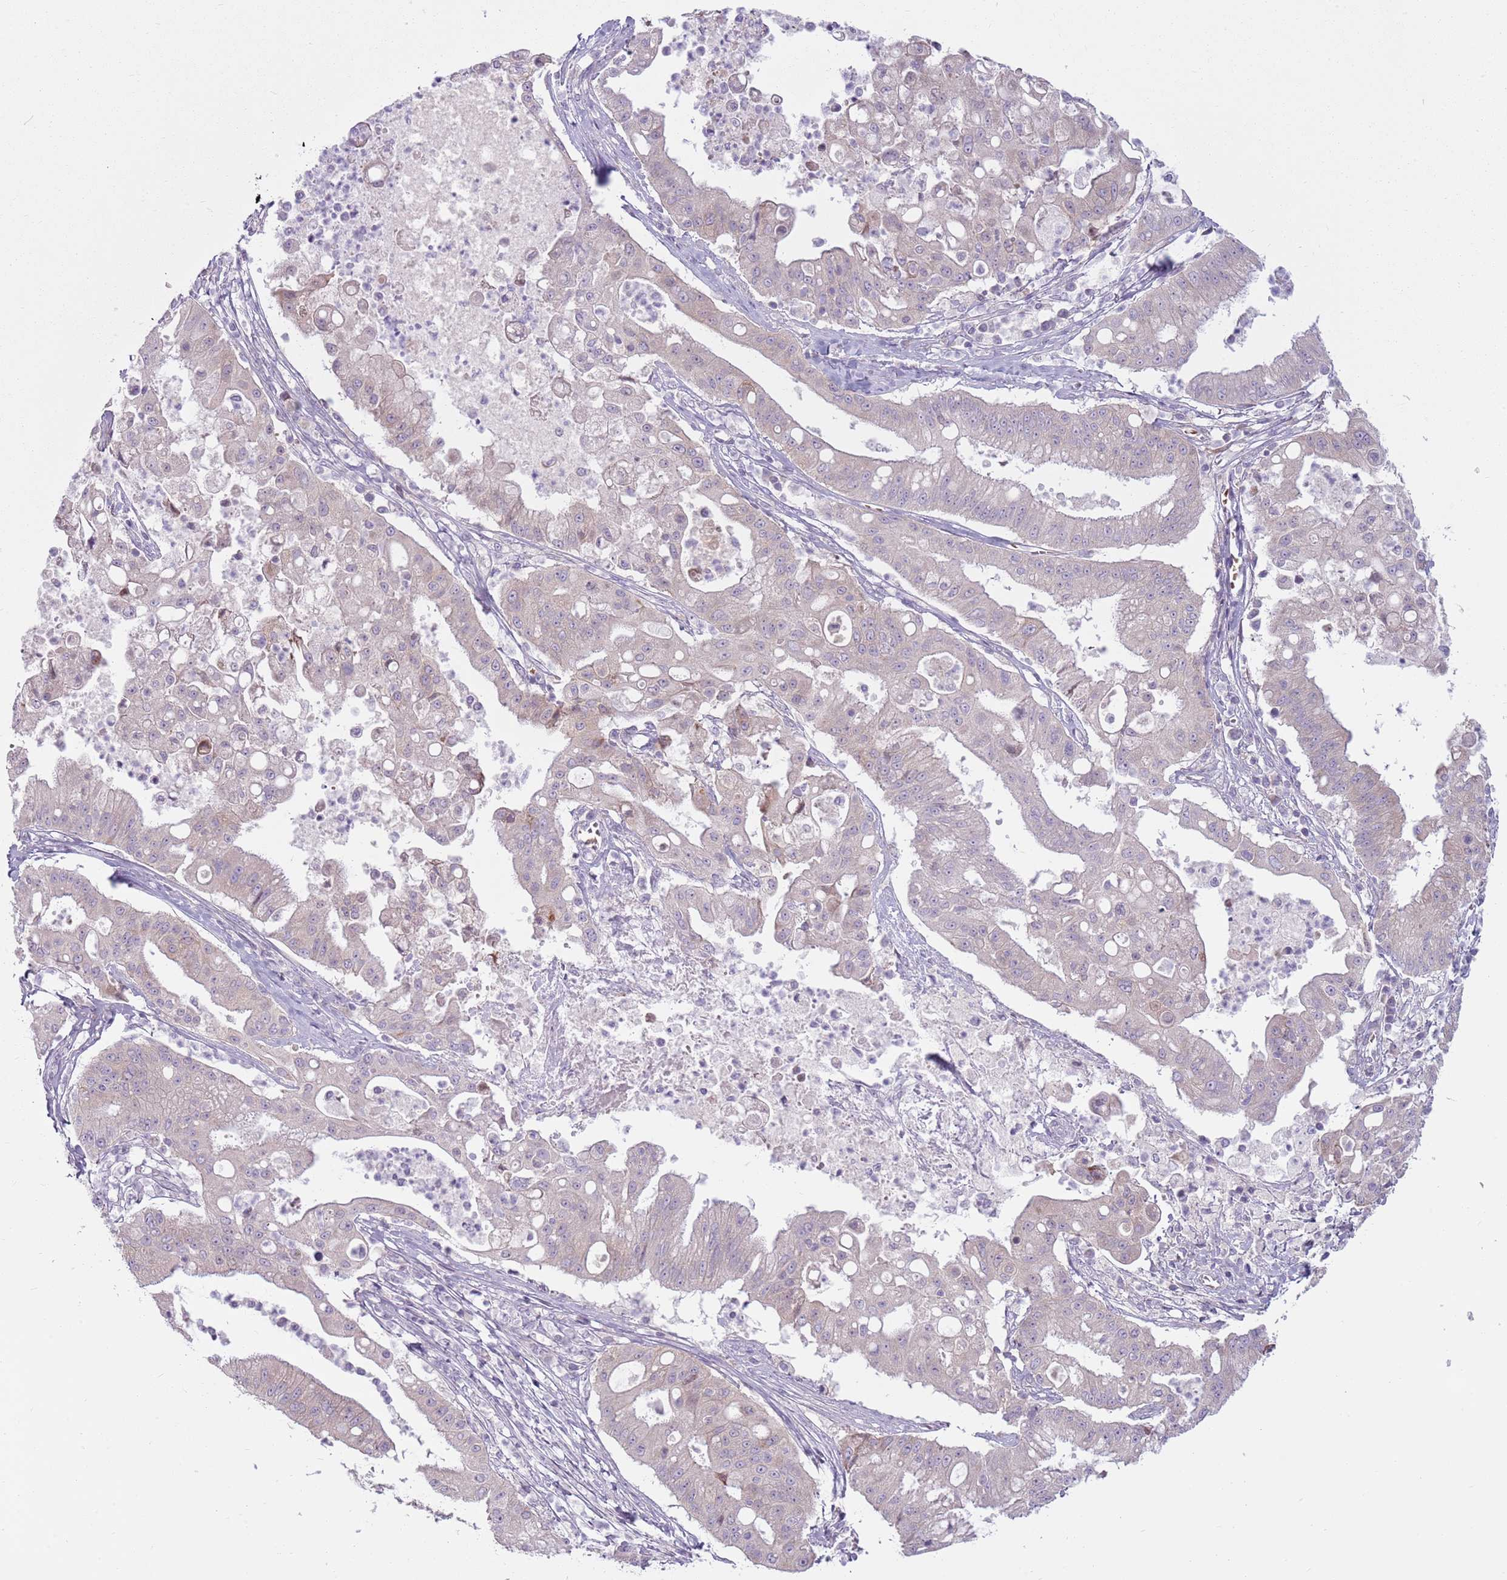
{"staining": {"intensity": "weak", "quantity": ">75%", "location": "cytoplasmic/membranous"}, "tissue": "ovarian cancer", "cell_type": "Tumor cells", "image_type": "cancer", "snomed": [{"axis": "morphology", "description": "Cystadenocarcinoma, mucinous, NOS"}, {"axis": "topography", "description": "Ovary"}], "caption": "About >75% of tumor cells in ovarian mucinous cystadenocarcinoma show weak cytoplasmic/membranous protein staining as visualized by brown immunohistochemical staining.", "gene": "HSPA14", "patient": {"sex": "female", "age": 70}}